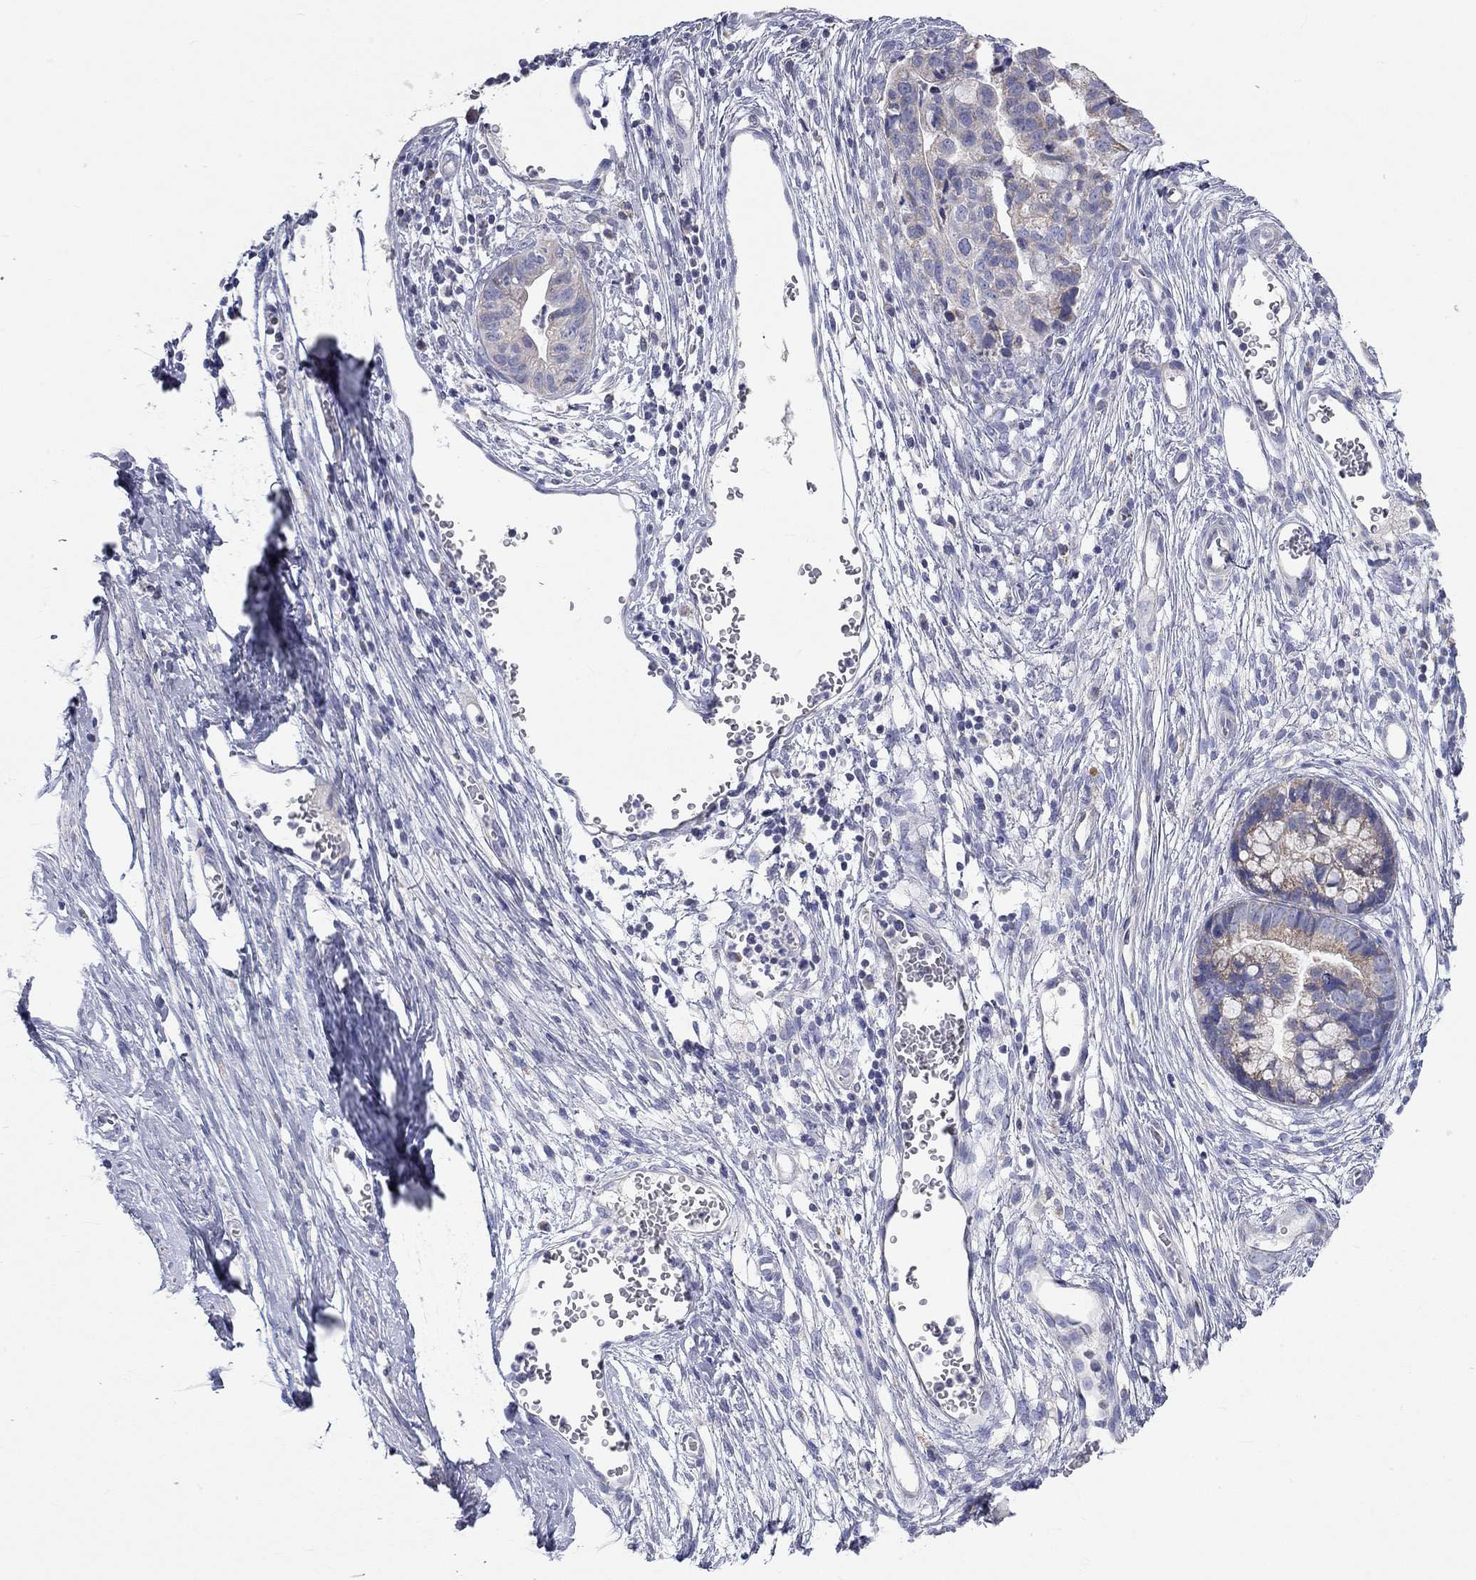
{"staining": {"intensity": "weak", "quantity": "<25%", "location": "cytoplasmic/membranous"}, "tissue": "cervical cancer", "cell_type": "Tumor cells", "image_type": "cancer", "snomed": [{"axis": "morphology", "description": "Adenocarcinoma, NOS"}, {"axis": "topography", "description": "Cervix"}], "caption": "Tumor cells show no significant protein expression in adenocarcinoma (cervical).", "gene": "RCAN1", "patient": {"sex": "female", "age": 44}}